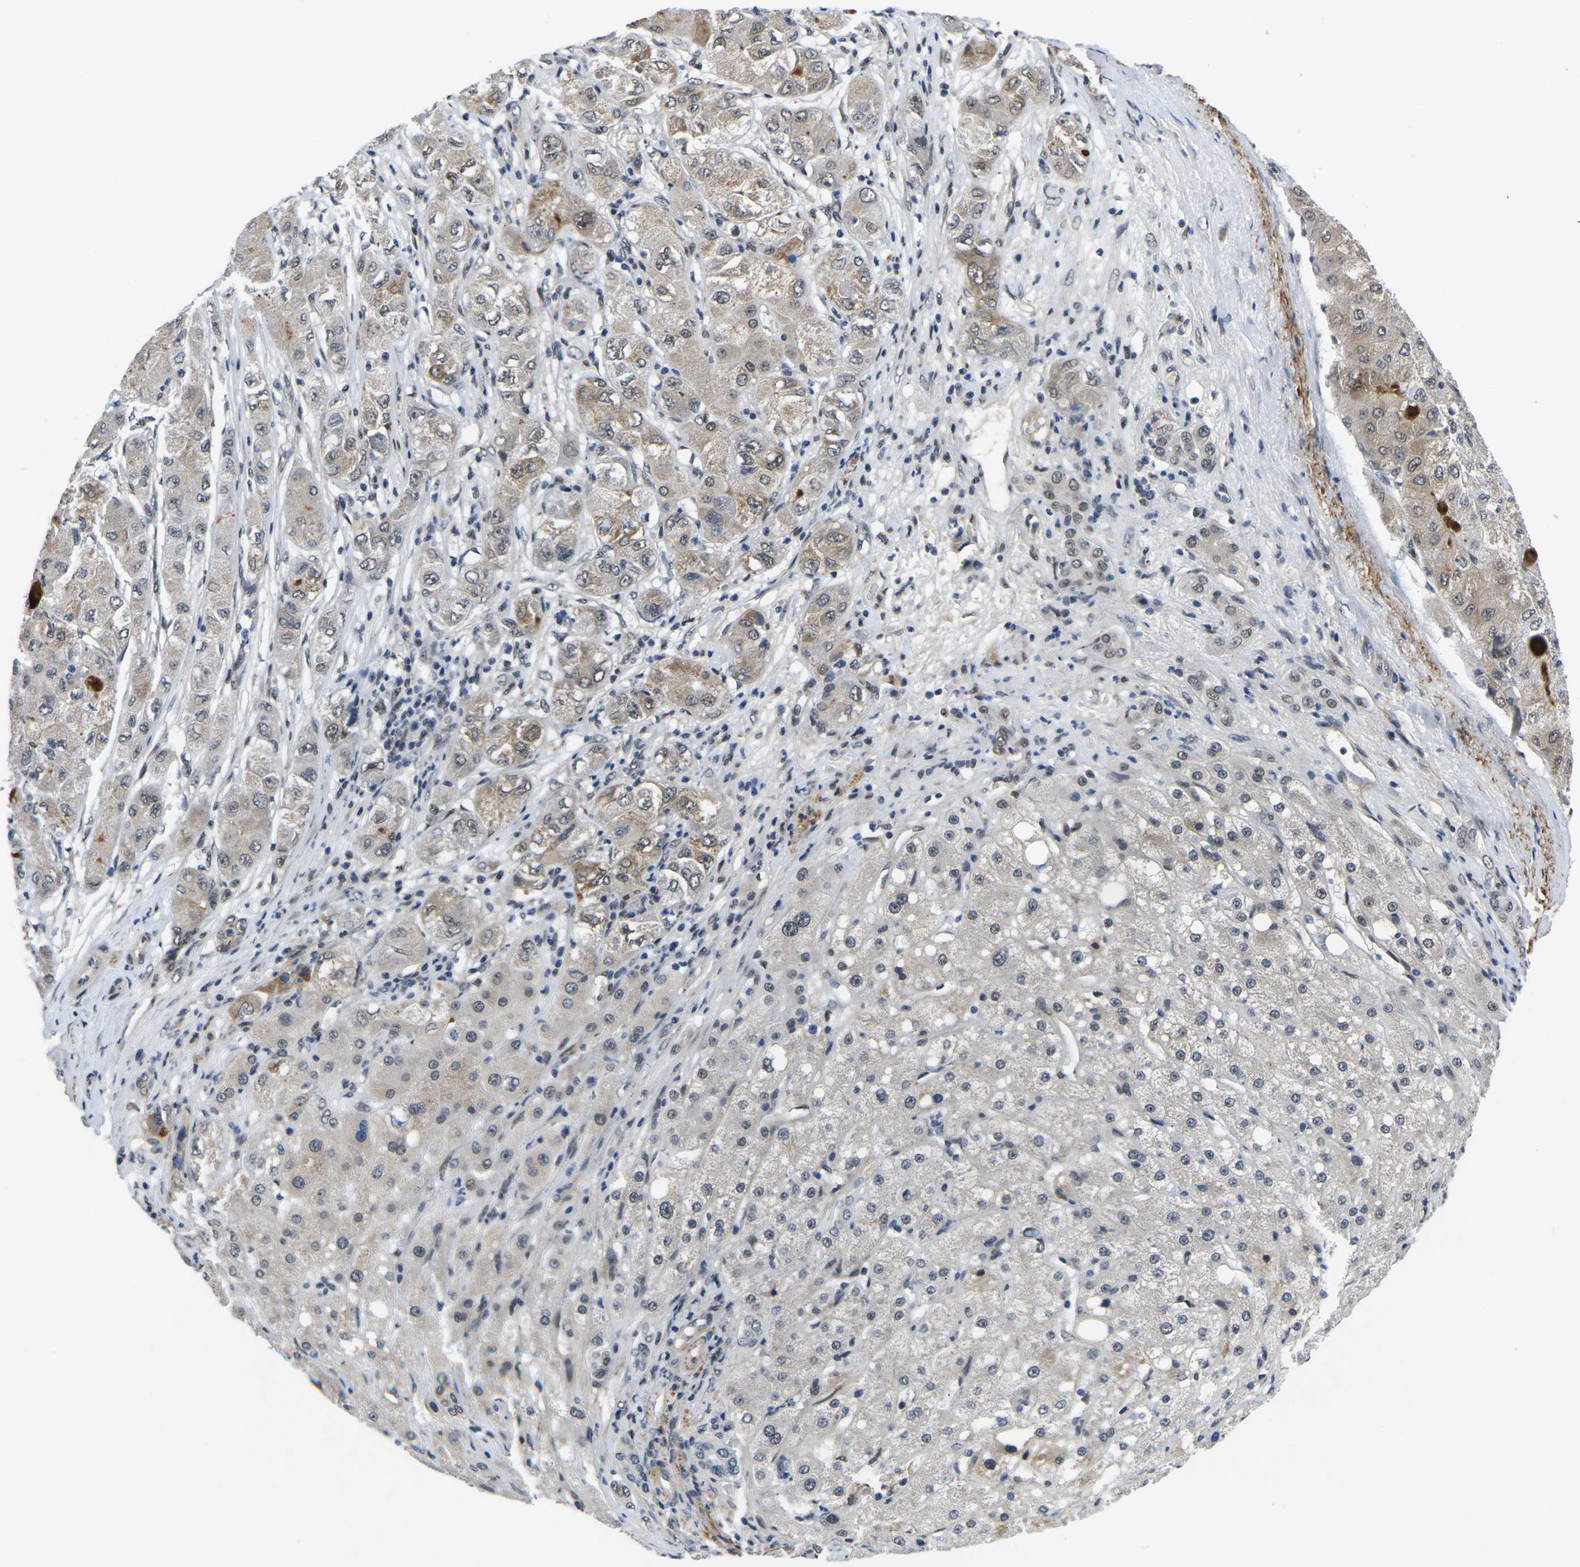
{"staining": {"intensity": "weak", "quantity": "25%-75%", "location": "cytoplasmic/membranous,nuclear"}, "tissue": "liver cancer", "cell_type": "Tumor cells", "image_type": "cancer", "snomed": [{"axis": "morphology", "description": "Carcinoma, Hepatocellular, NOS"}, {"axis": "topography", "description": "Liver"}], "caption": "Protein expression analysis of liver cancer reveals weak cytoplasmic/membranous and nuclear staining in about 25%-75% of tumor cells.", "gene": "RBM7", "patient": {"sex": "male", "age": 80}}